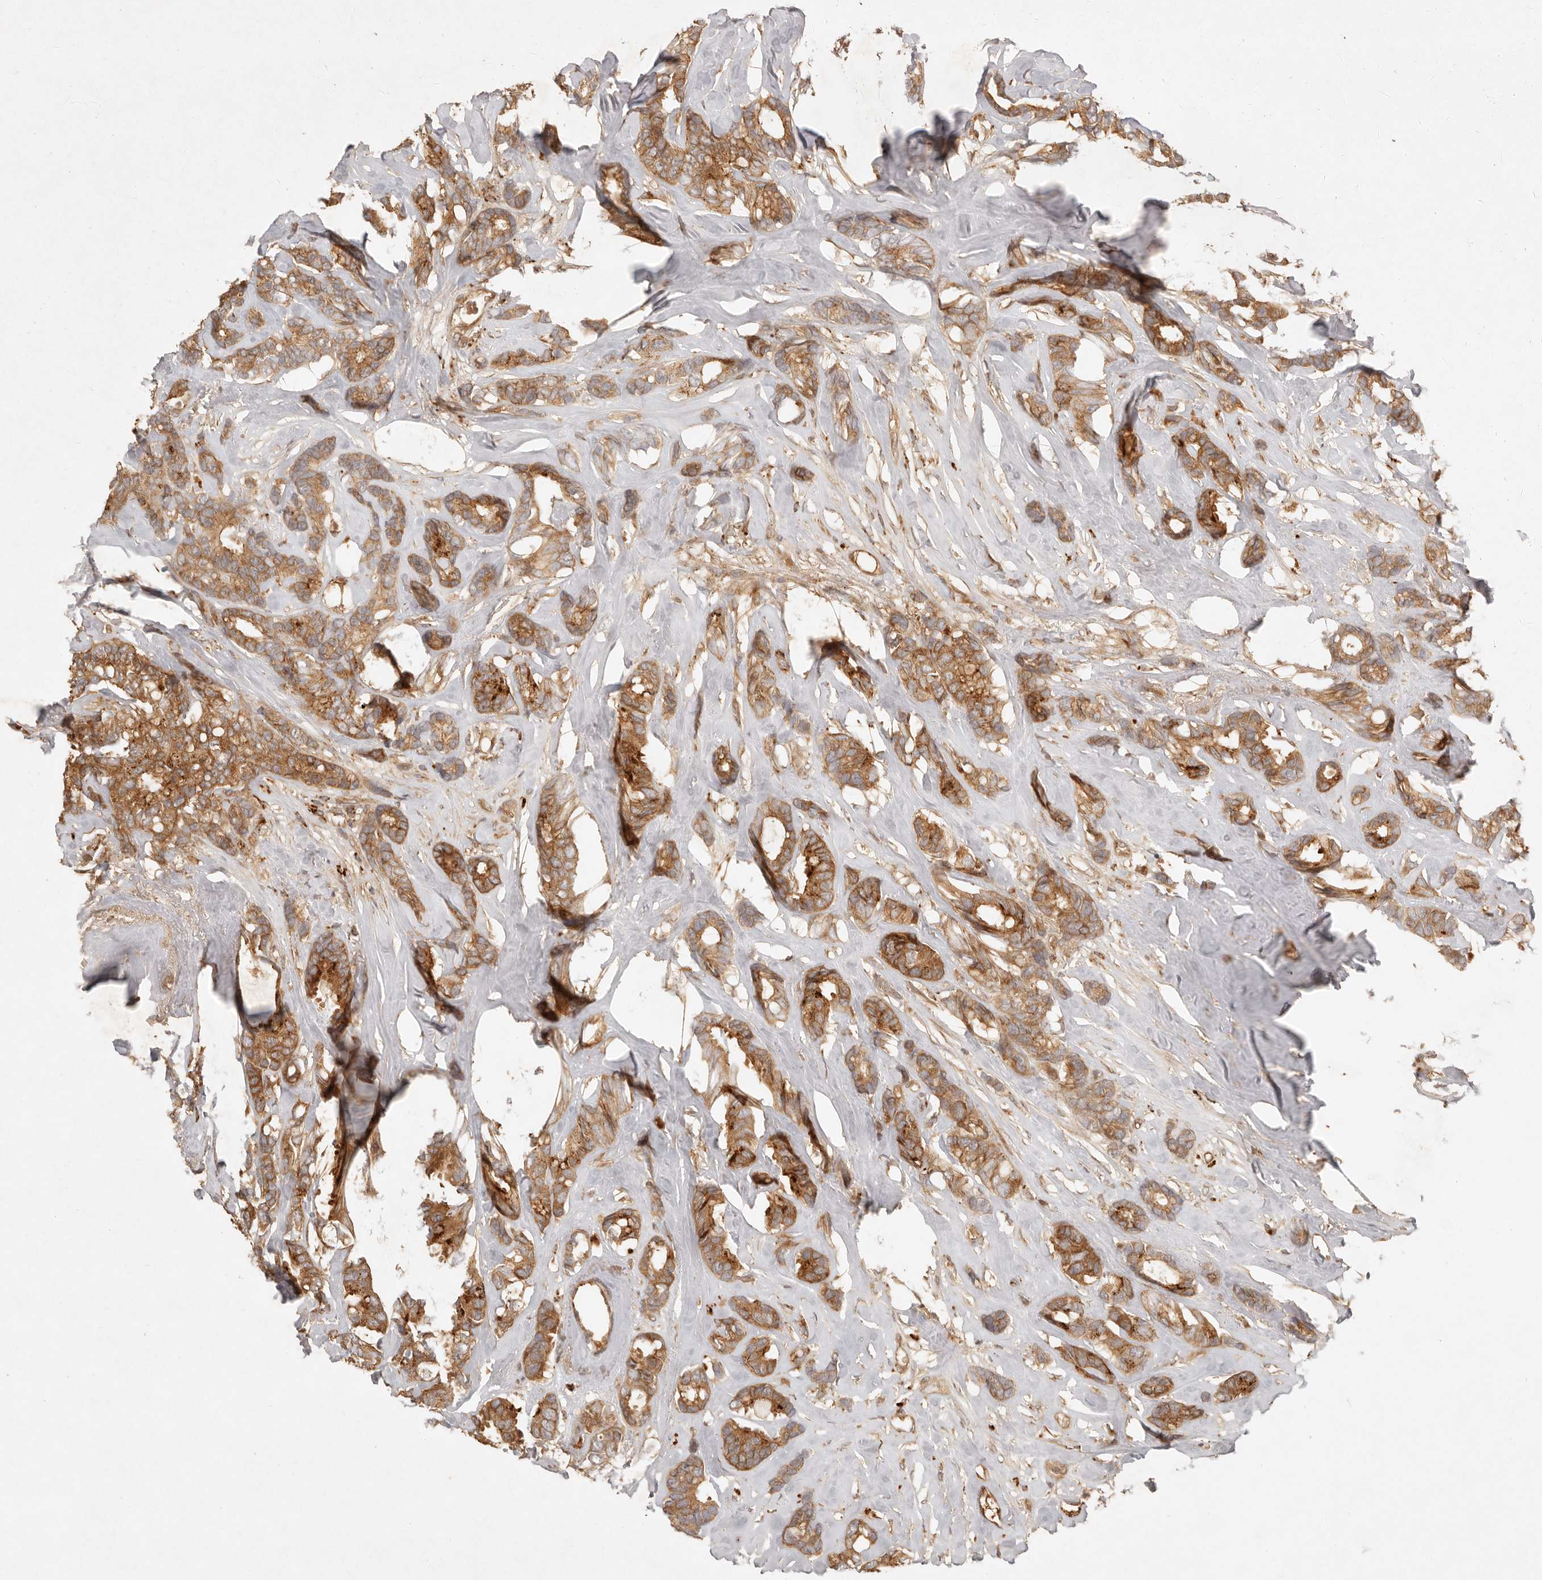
{"staining": {"intensity": "moderate", "quantity": ">75%", "location": "cytoplasmic/membranous"}, "tissue": "breast cancer", "cell_type": "Tumor cells", "image_type": "cancer", "snomed": [{"axis": "morphology", "description": "Duct carcinoma"}, {"axis": "topography", "description": "Breast"}], "caption": "Immunohistochemistry (IHC) of invasive ductal carcinoma (breast) reveals medium levels of moderate cytoplasmic/membranous staining in about >75% of tumor cells.", "gene": "ANKRD61", "patient": {"sex": "female", "age": 87}}